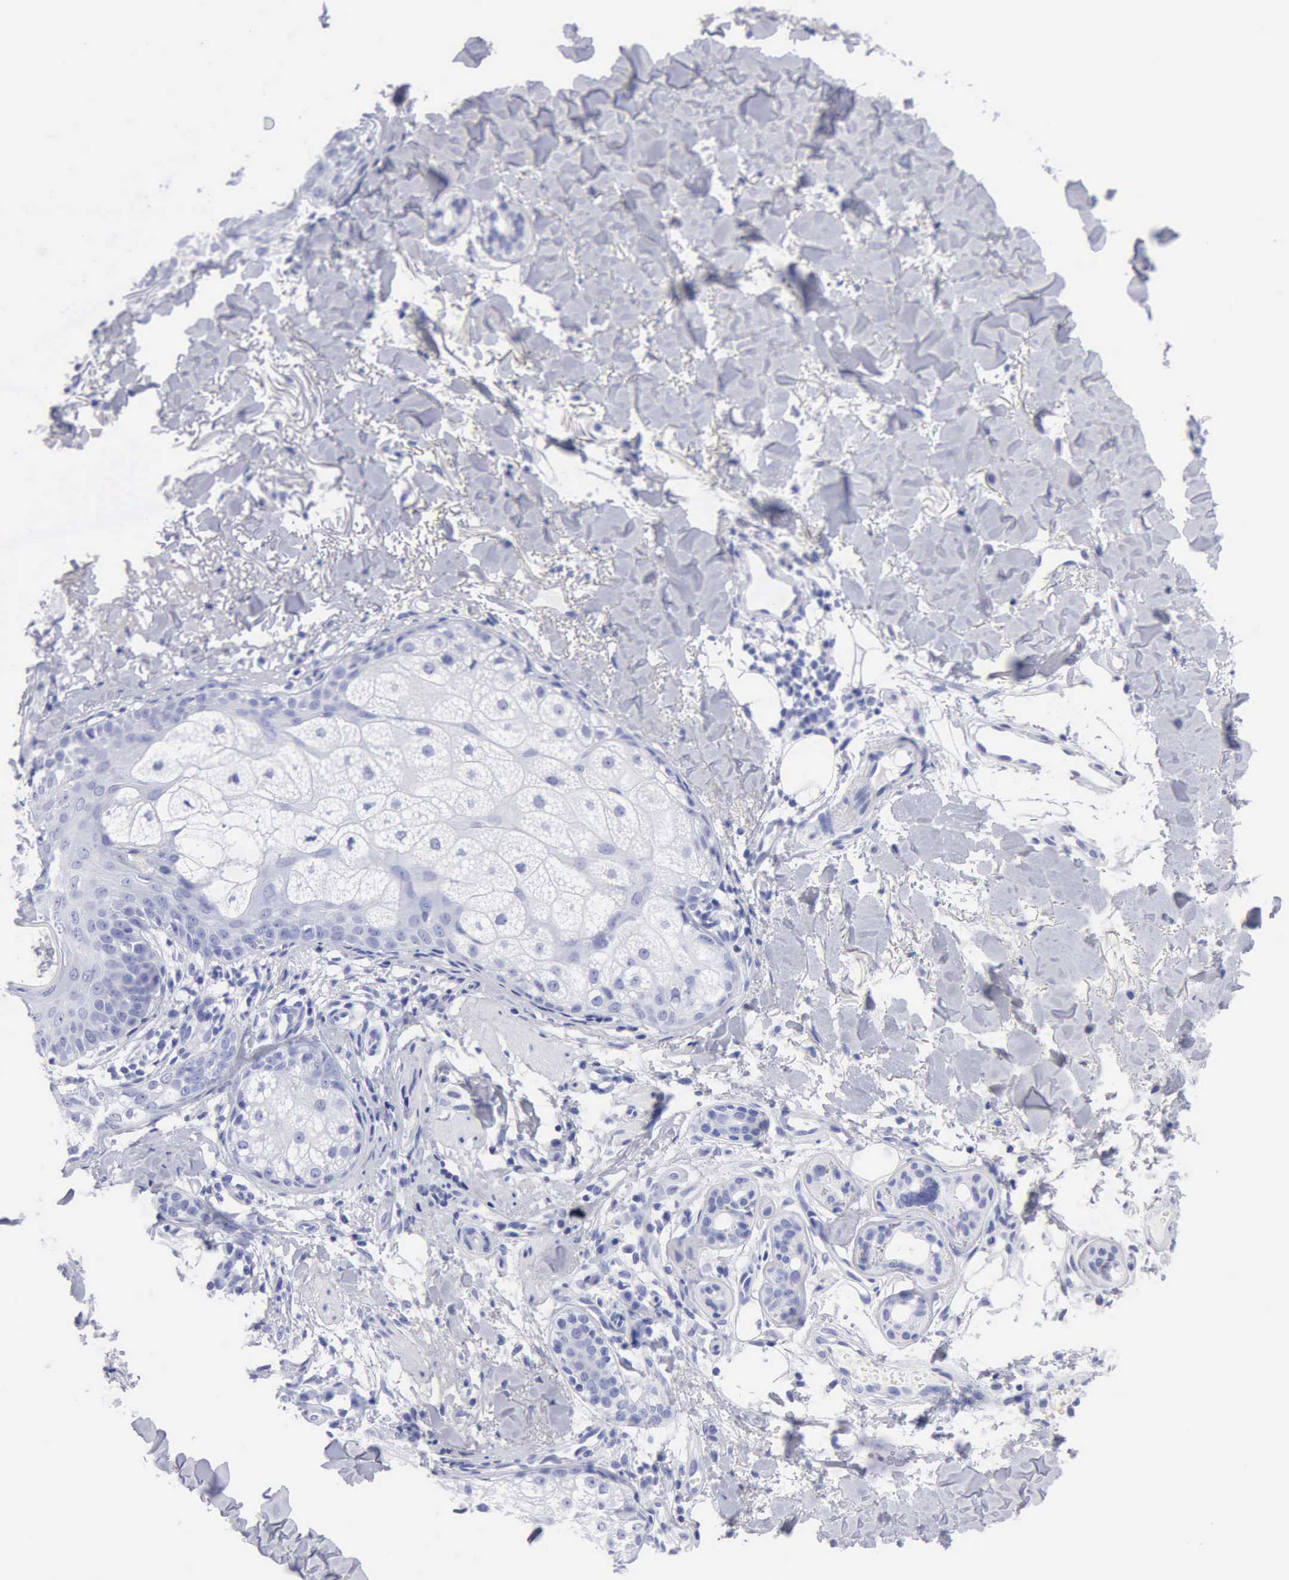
{"staining": {"intensity": "negative", "quantity": "none", "location": "none"}, "tissue": "skin cancer", "cell_type": "Tumor cells", "image_type": "cancer", "snomed": [{"axis": "morphology", "description": "Basal cell carcinoma"}, {"axis": "topography", "description": "Skin"}], "caption": "DAB immunohistochemical staining of human basal cell carcinoma (skin) demonstrates no significant staining in tumor cells.", "gene": "CYP19A1", "patient": {"sex": "female", "age": 81}}